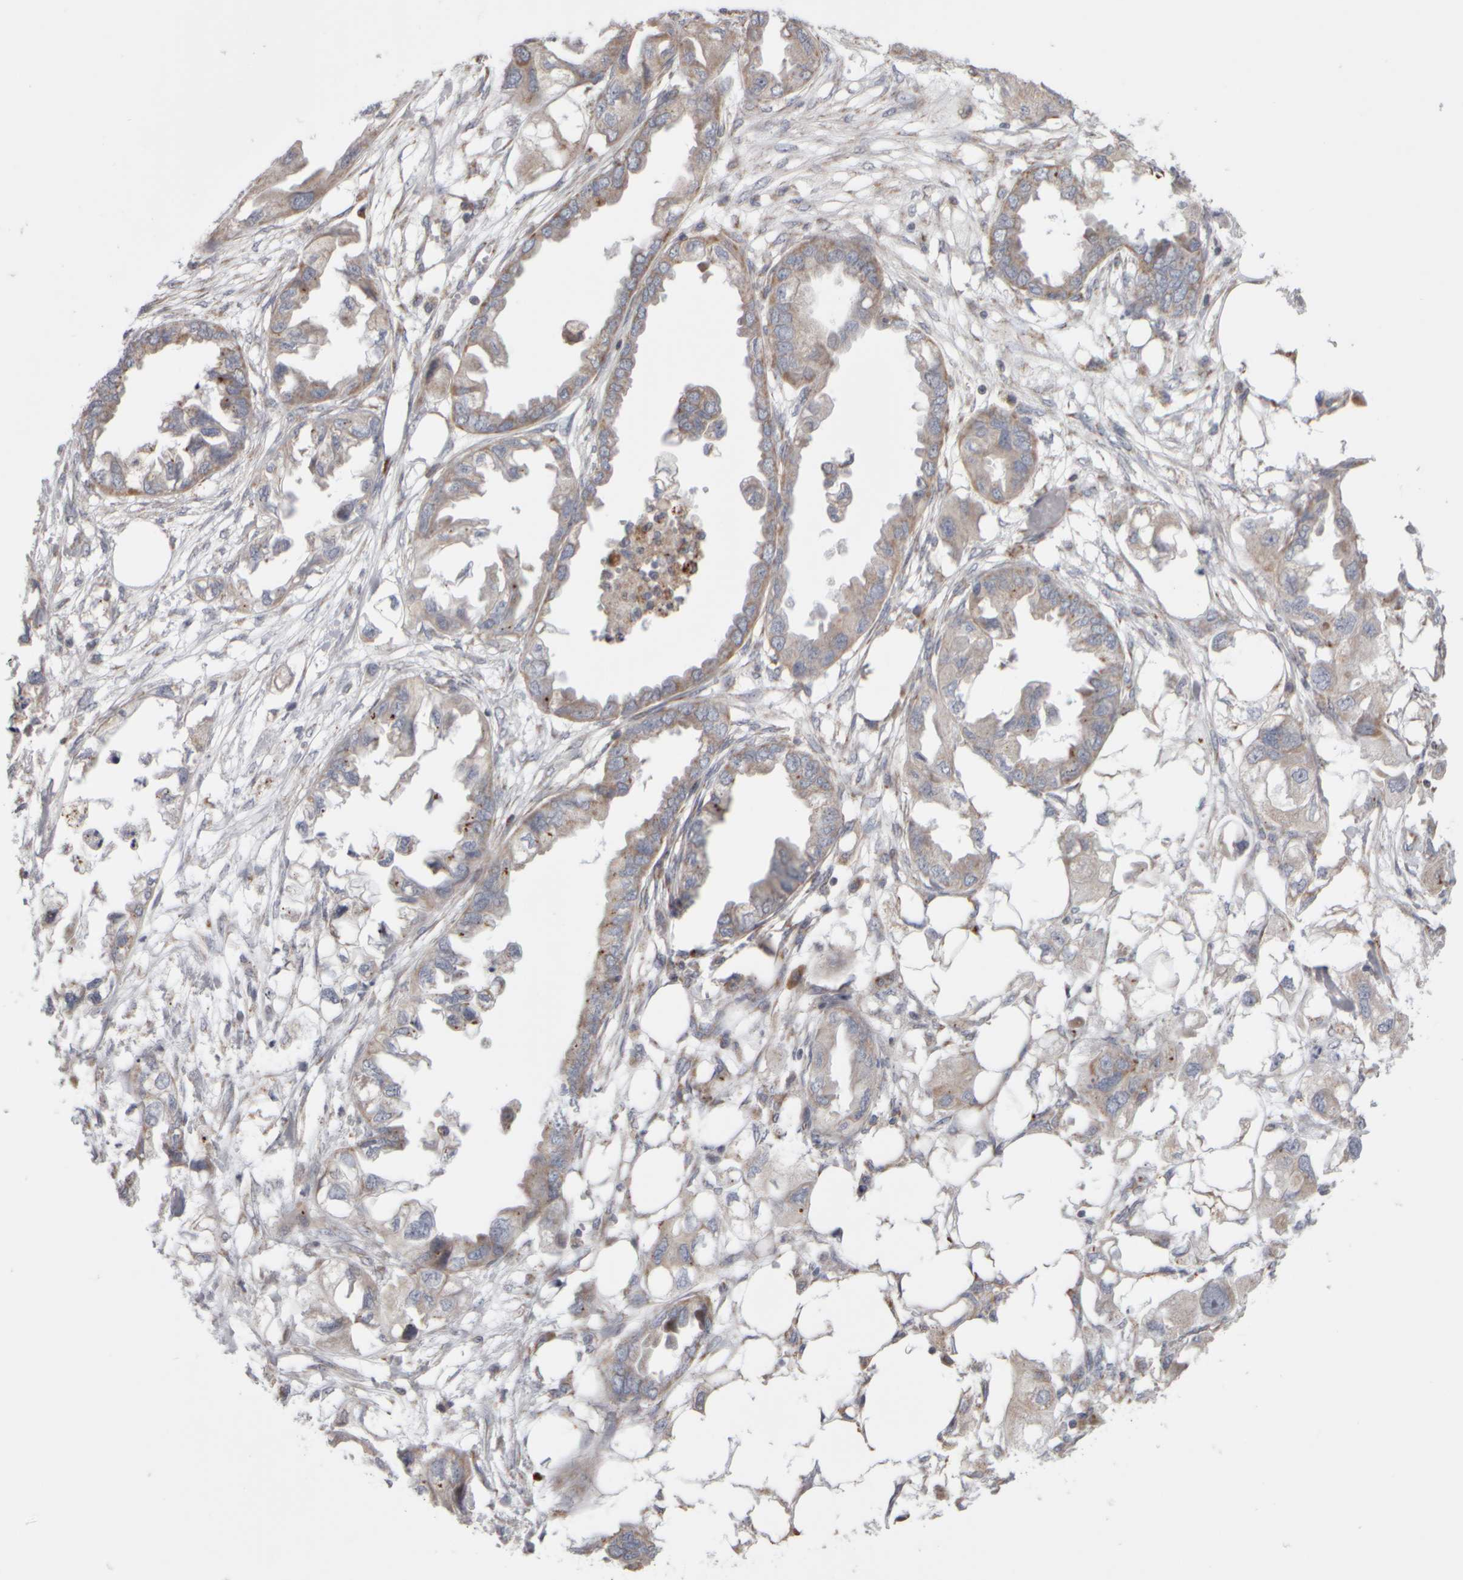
{"staining": {"intensity": "weak", "quantity": "25%-75%", "location": "cytoplasmic/membranous"}, "tissue": "endometrial cancer", "cell_type": "Tumor cells", "image_type": "cancer", "snomed": [{"axis": "morphology", "description": "Adenocarcinoma, NOS"}, {"axis": "morphology", "description": "Adenocarcinoma, metastatic, NOS"}, {"axis": "topography", "description": "Adipose tissue"}, {"axis": "topography", "description": "Endometrium"}], "caption": "A photomicrograph showing weak cytoplasmic/membranous expression in about 25%-75% of tumor cells in endometrial cancer (adenocarcinoma), as visualized by brown immunohistochemical staining.", "gene": "SCO1", "patient": {"sex": "female", "age": 67}}